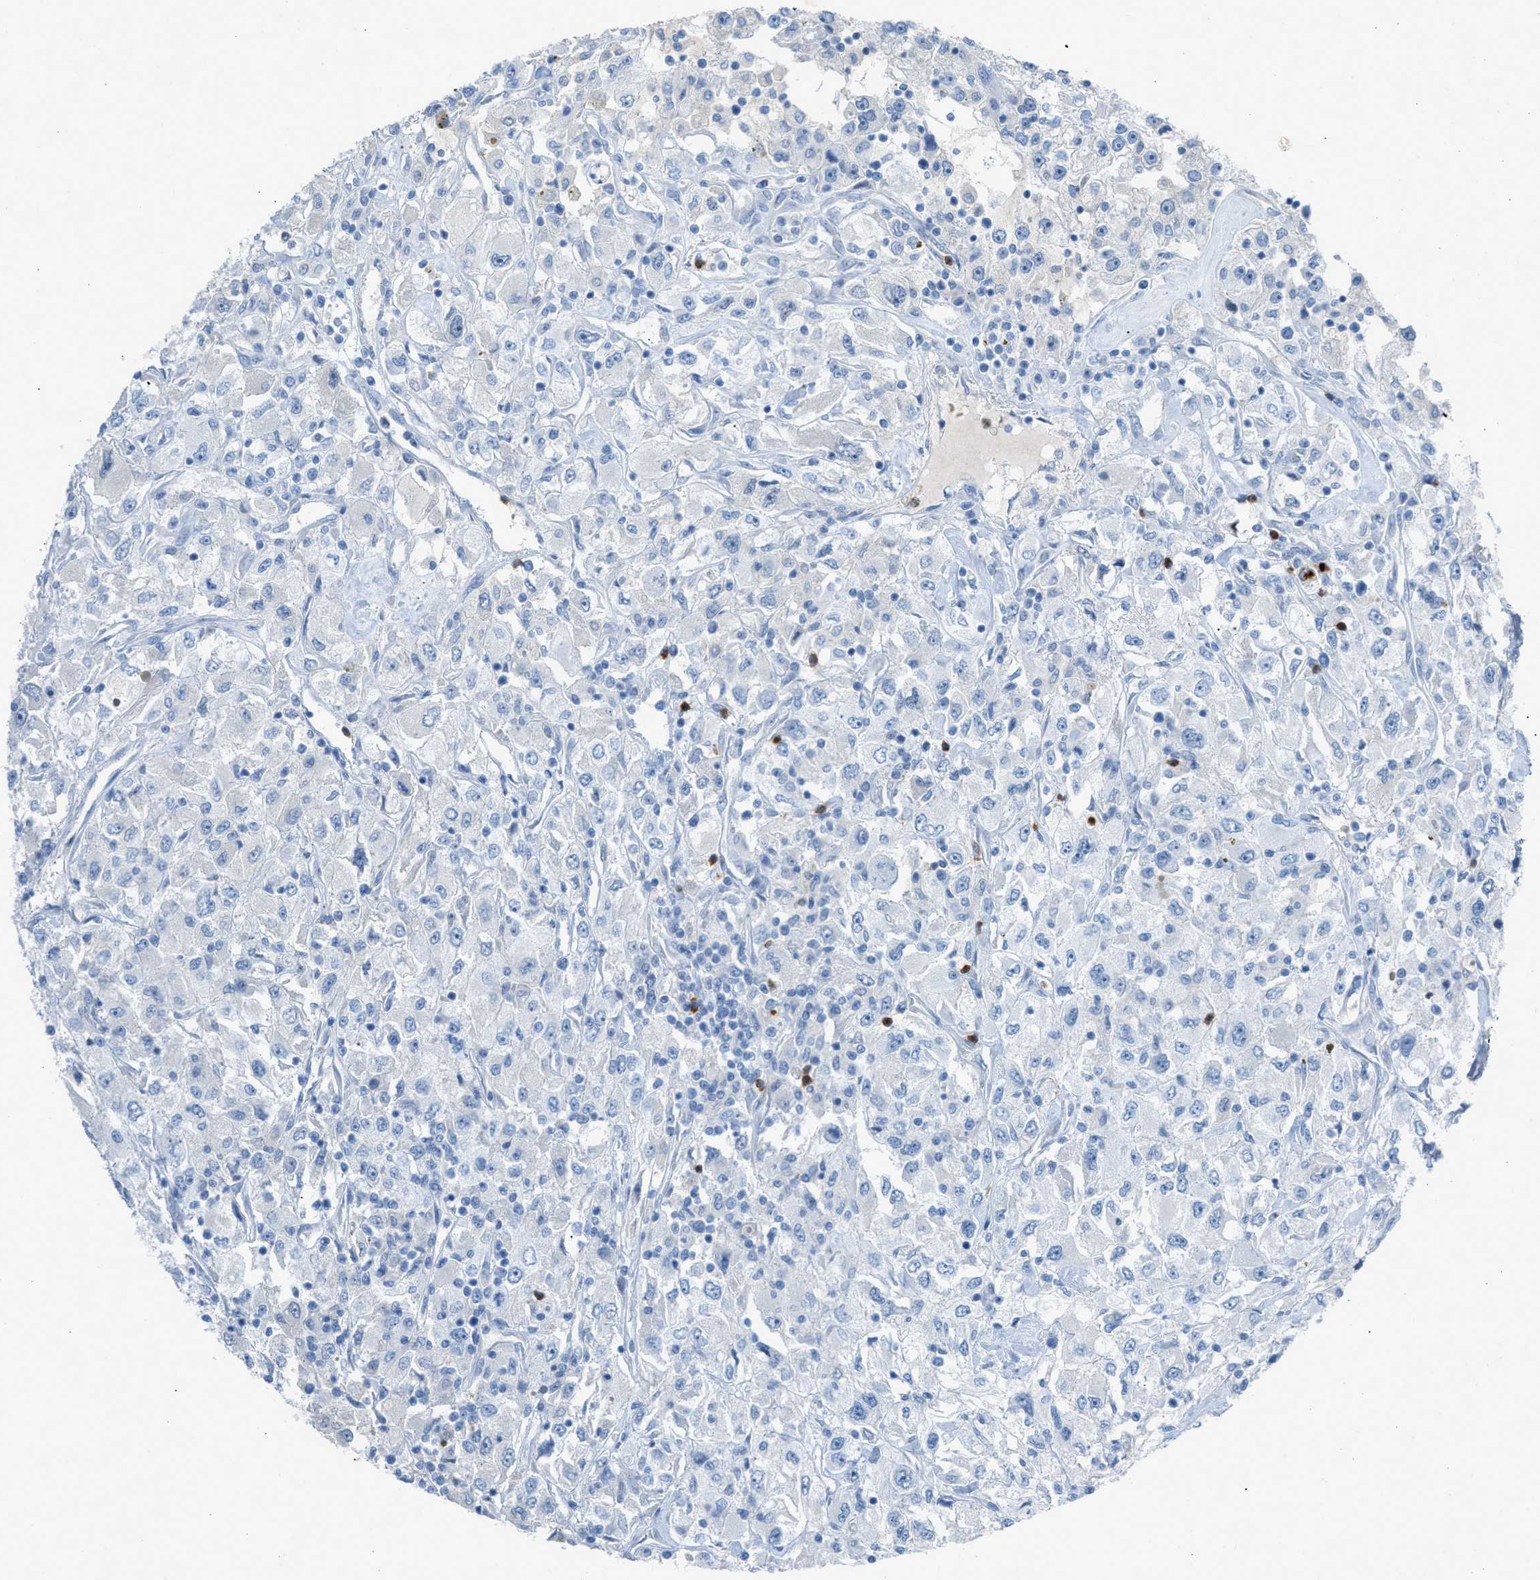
{"staining": {"intensity": "negative", "quantity": "none", "location": "none"}, "tissue": "renal cancer", "cell_type": "Tumor cells", "image_type": "cancer", "snomed": [{"axis": "morphology", "description": "Adenocarcinoma, NOS"}, {"axis": "topography", "description": "Kidney"}], "caption": "This photomicrograph is of renal adenocarcinoma stained with immunohistochemistry (IHC) to label a protein in brown with the nuclei are counter-stained blue. There is no expression in tumor cells.", "gene": "CFAP77", "patient": {"sex": "female", "age": 52}}